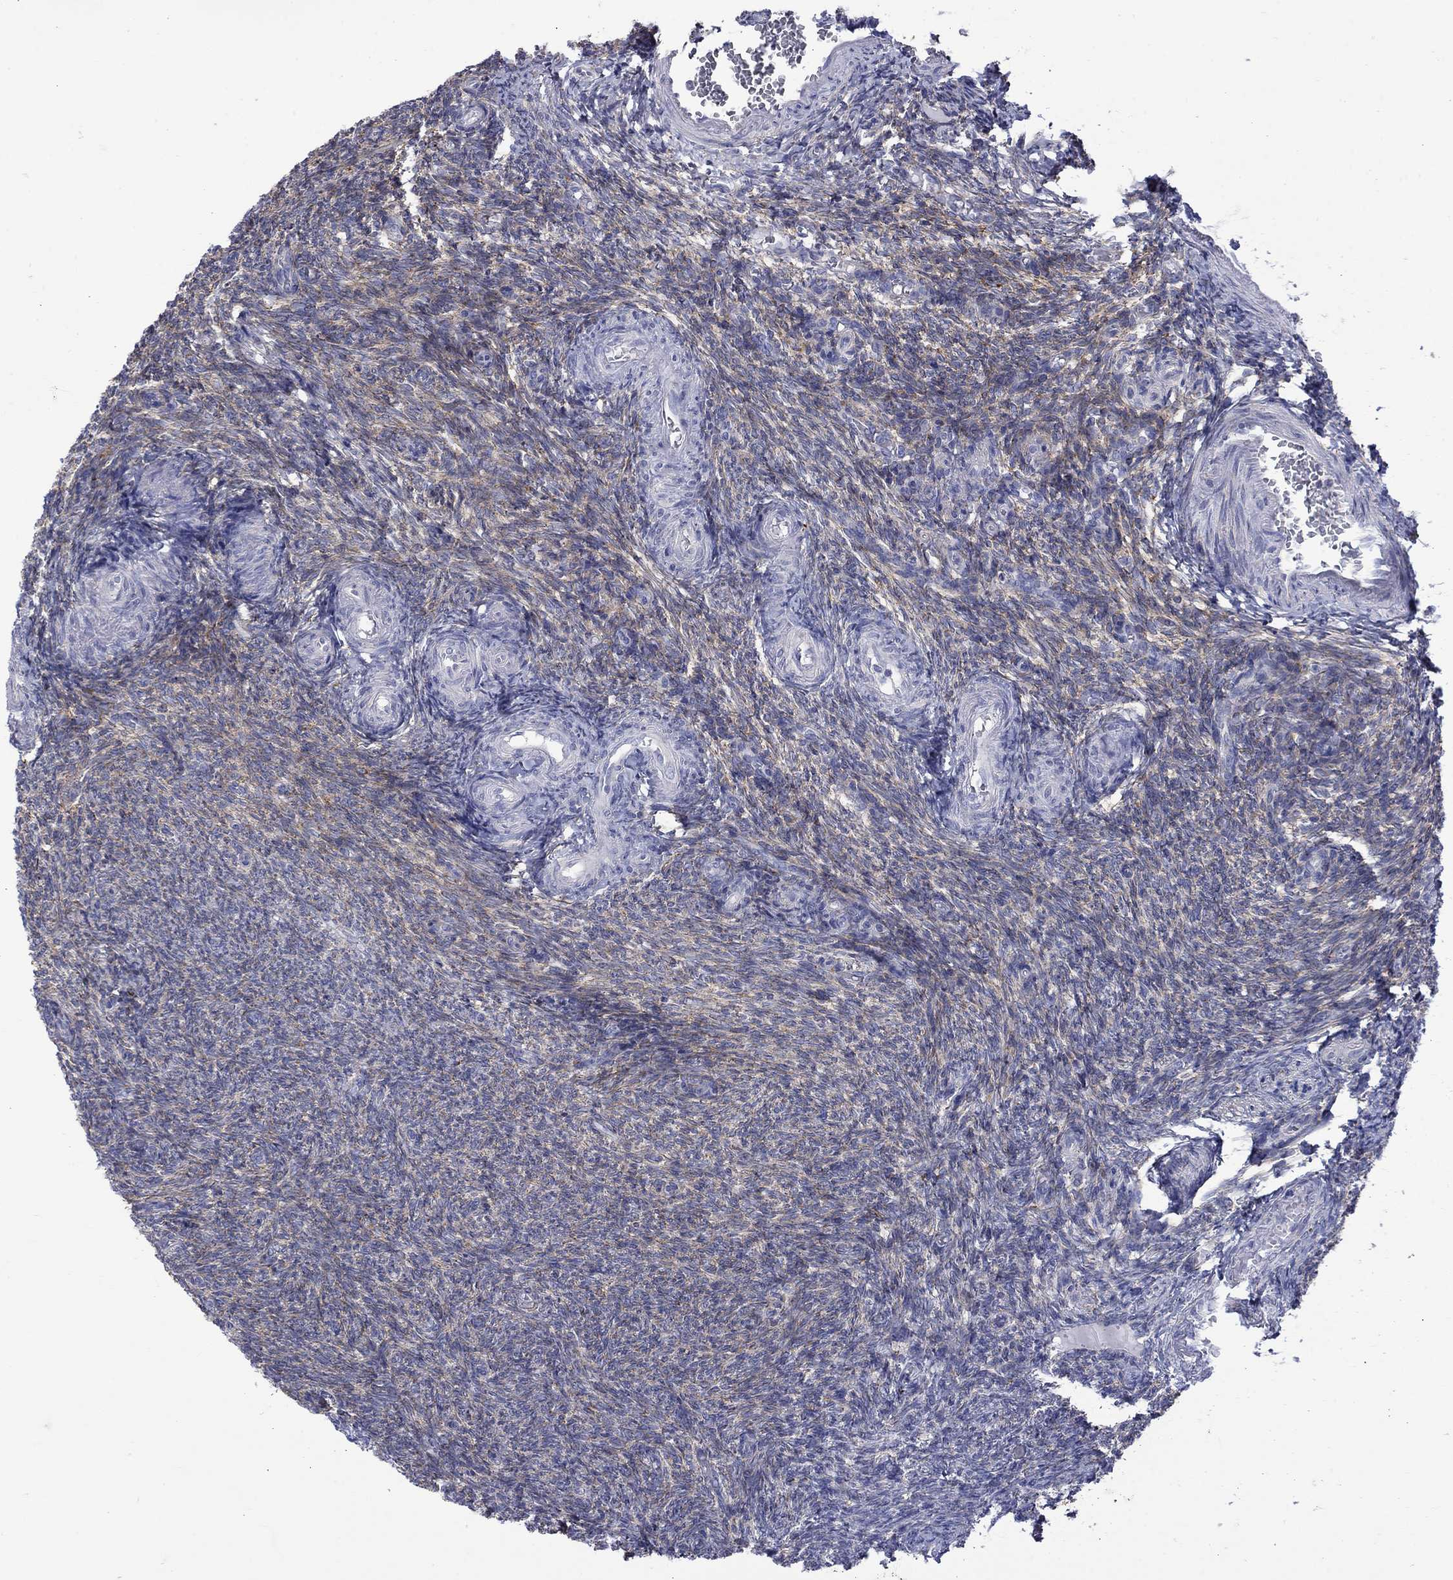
{"staining": {"intensity": "negative", "quantity": "none", "location": "none"}, "tissue": "ovary", "cell_type": "Ovarian stroma cells", "image_type": "normal", "snomed": [{"axis": "morphology", "description": "Normal tissue, NOS"}, {"axis": "topography", "description": "Ovary"}], "caption": "IHC image of normal ovary: human ovary stained with DAB displays no significant protein positivity in ovarian stroma cells. Brightfield microscopy of immunohistochemistry (IHC) stained with DAB (3,3'-diaminobenzidine) (brown) and hematoxylin (blue), captured at high magnification.", "gene": "CISD1", "patient": {"sex": "female", "age": 39}}